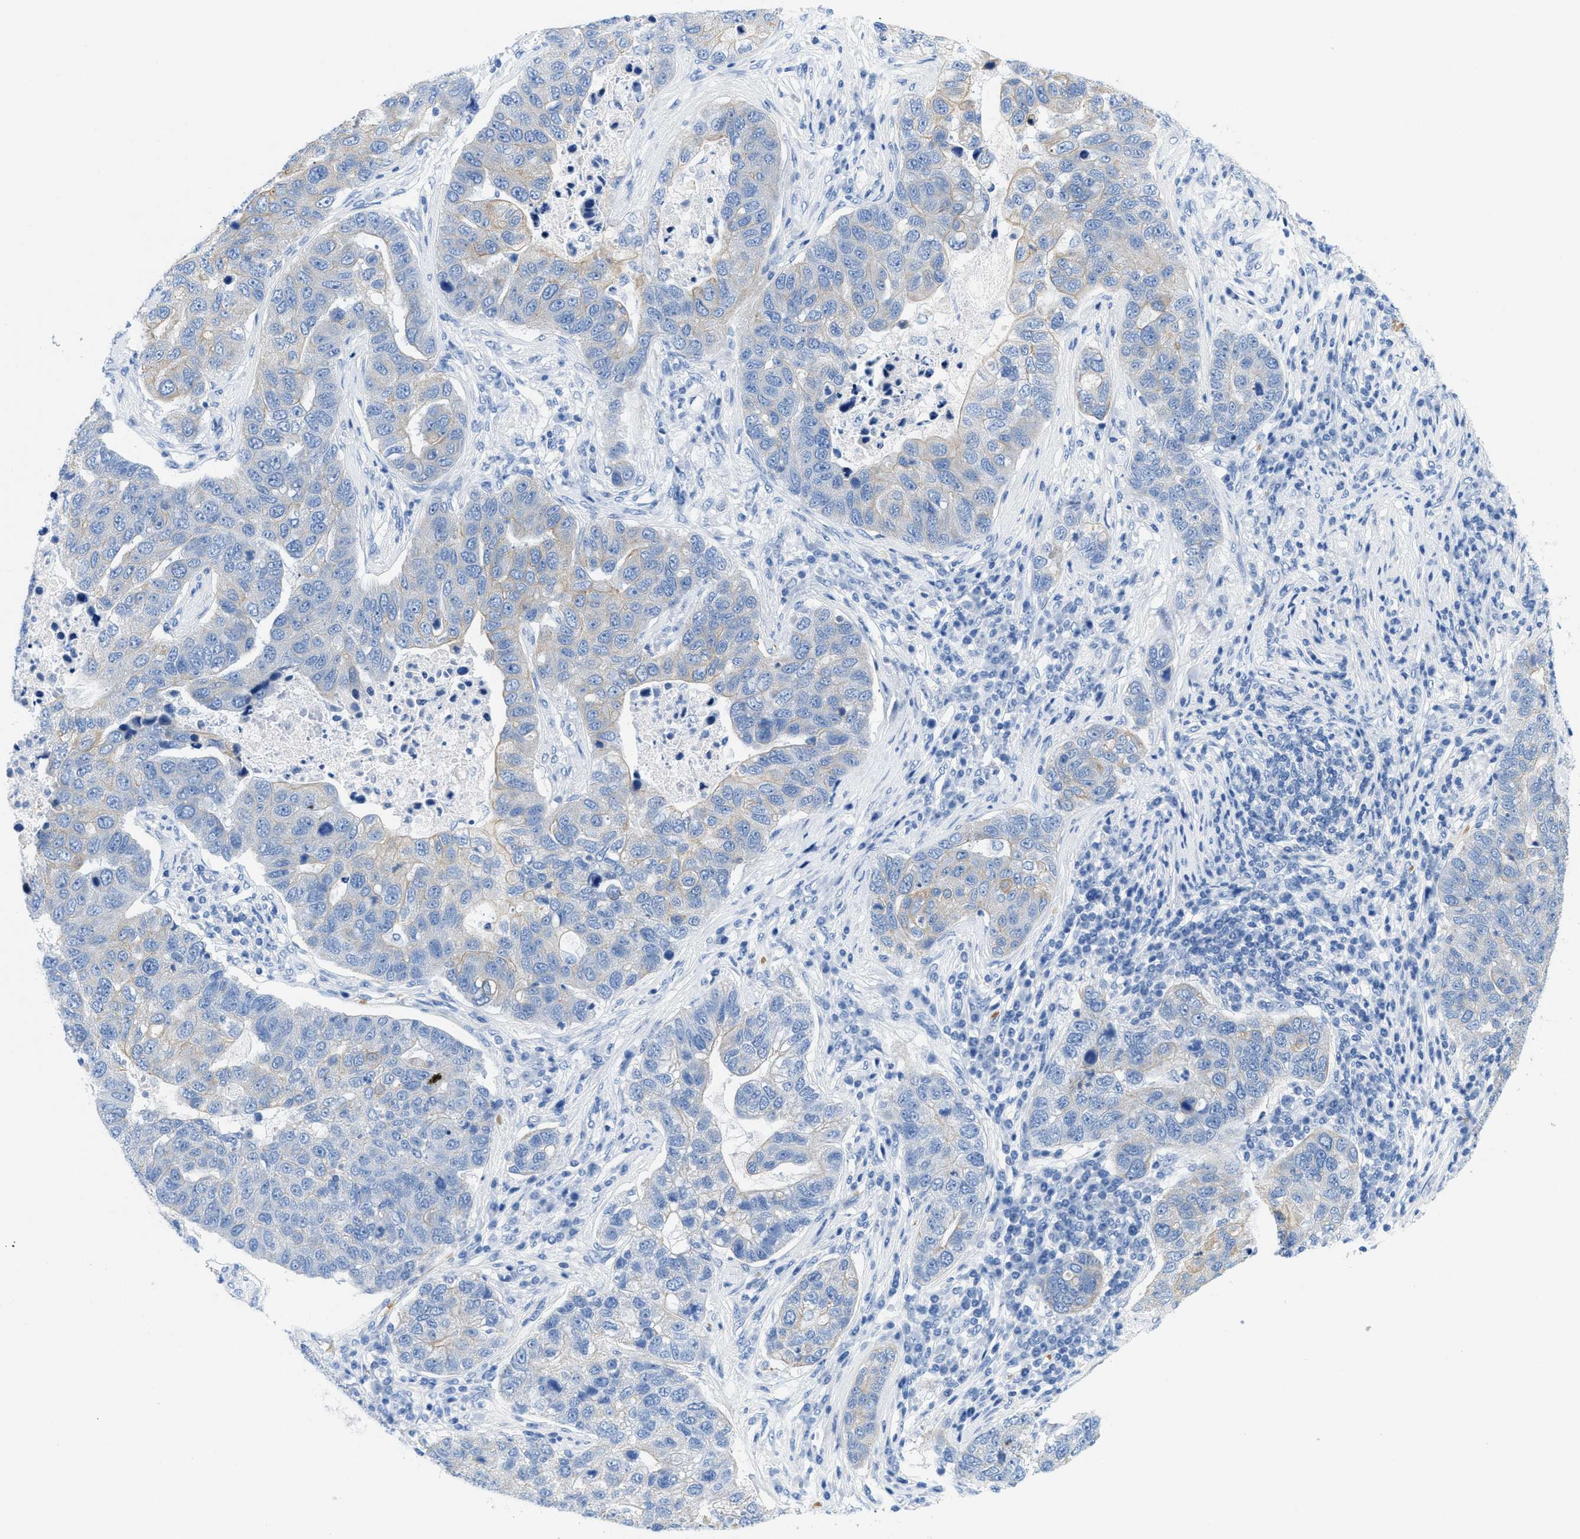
{"staining": {"intensity": "negative", "quantity": "none", "location": "none"}, "tissue": "pancreatic cancer", "cell_type": "Tumor cells", "image_type": "cancer", "snomed": [{"axis": "morphology", "description": "Adenocarcinoma, NOS"}, {"axis": "topography", "description": "Pancreas"}], "caption": "High power microscopy photomicrograph of an immunohistochemistry micrograph of adenocarcinoma (pancreatic), revealing no significant expression in tumor cells. (DAB immunohistochemistry, high magnification).", "gene": "BPGM", "patient": {"sex": "female", "age": 61}}